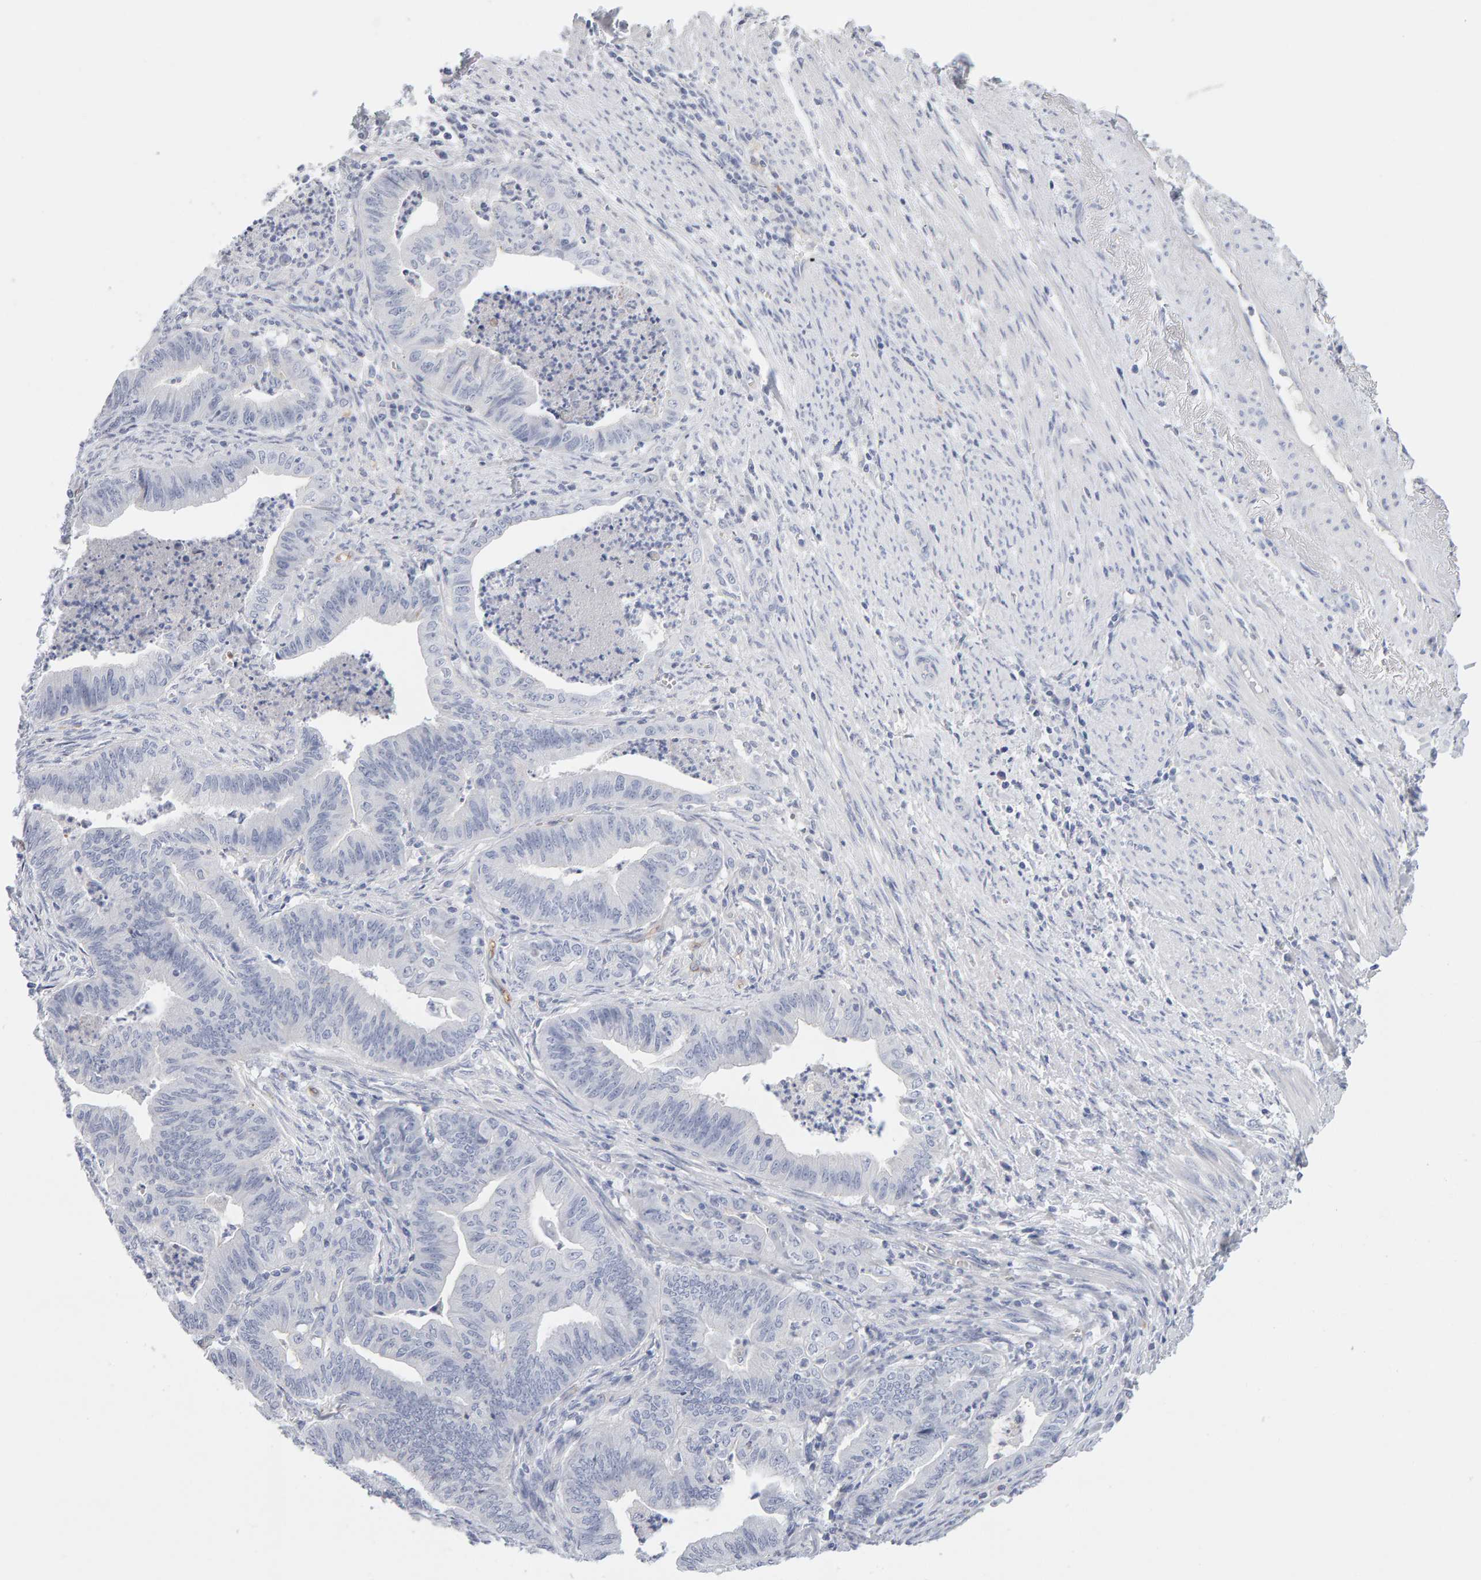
{"staining": {"intensity": "negative", "quantity": "none", "location": "none"}, "tissue": "endometrial cancer", "cell_type": "Tumor cells", "image_type": "cancer", "snomed": [{"axis": "morphology", "description": "Polyp, NOS"}, {"axis": "morphology", "description": "Adenocarcinoma, NOS"}, {"axis": "morphology", "description": "Adenoma, NOS"}, {"axis": "topography", "description": "Endometrium"}], "caption": "A high-resolution micrograph shows IHC staining of endometrial cancer, which shows no significant positivity in tumor cells.", "gene": "METRNL", "patient": {"sex": "female", "age": 79}}